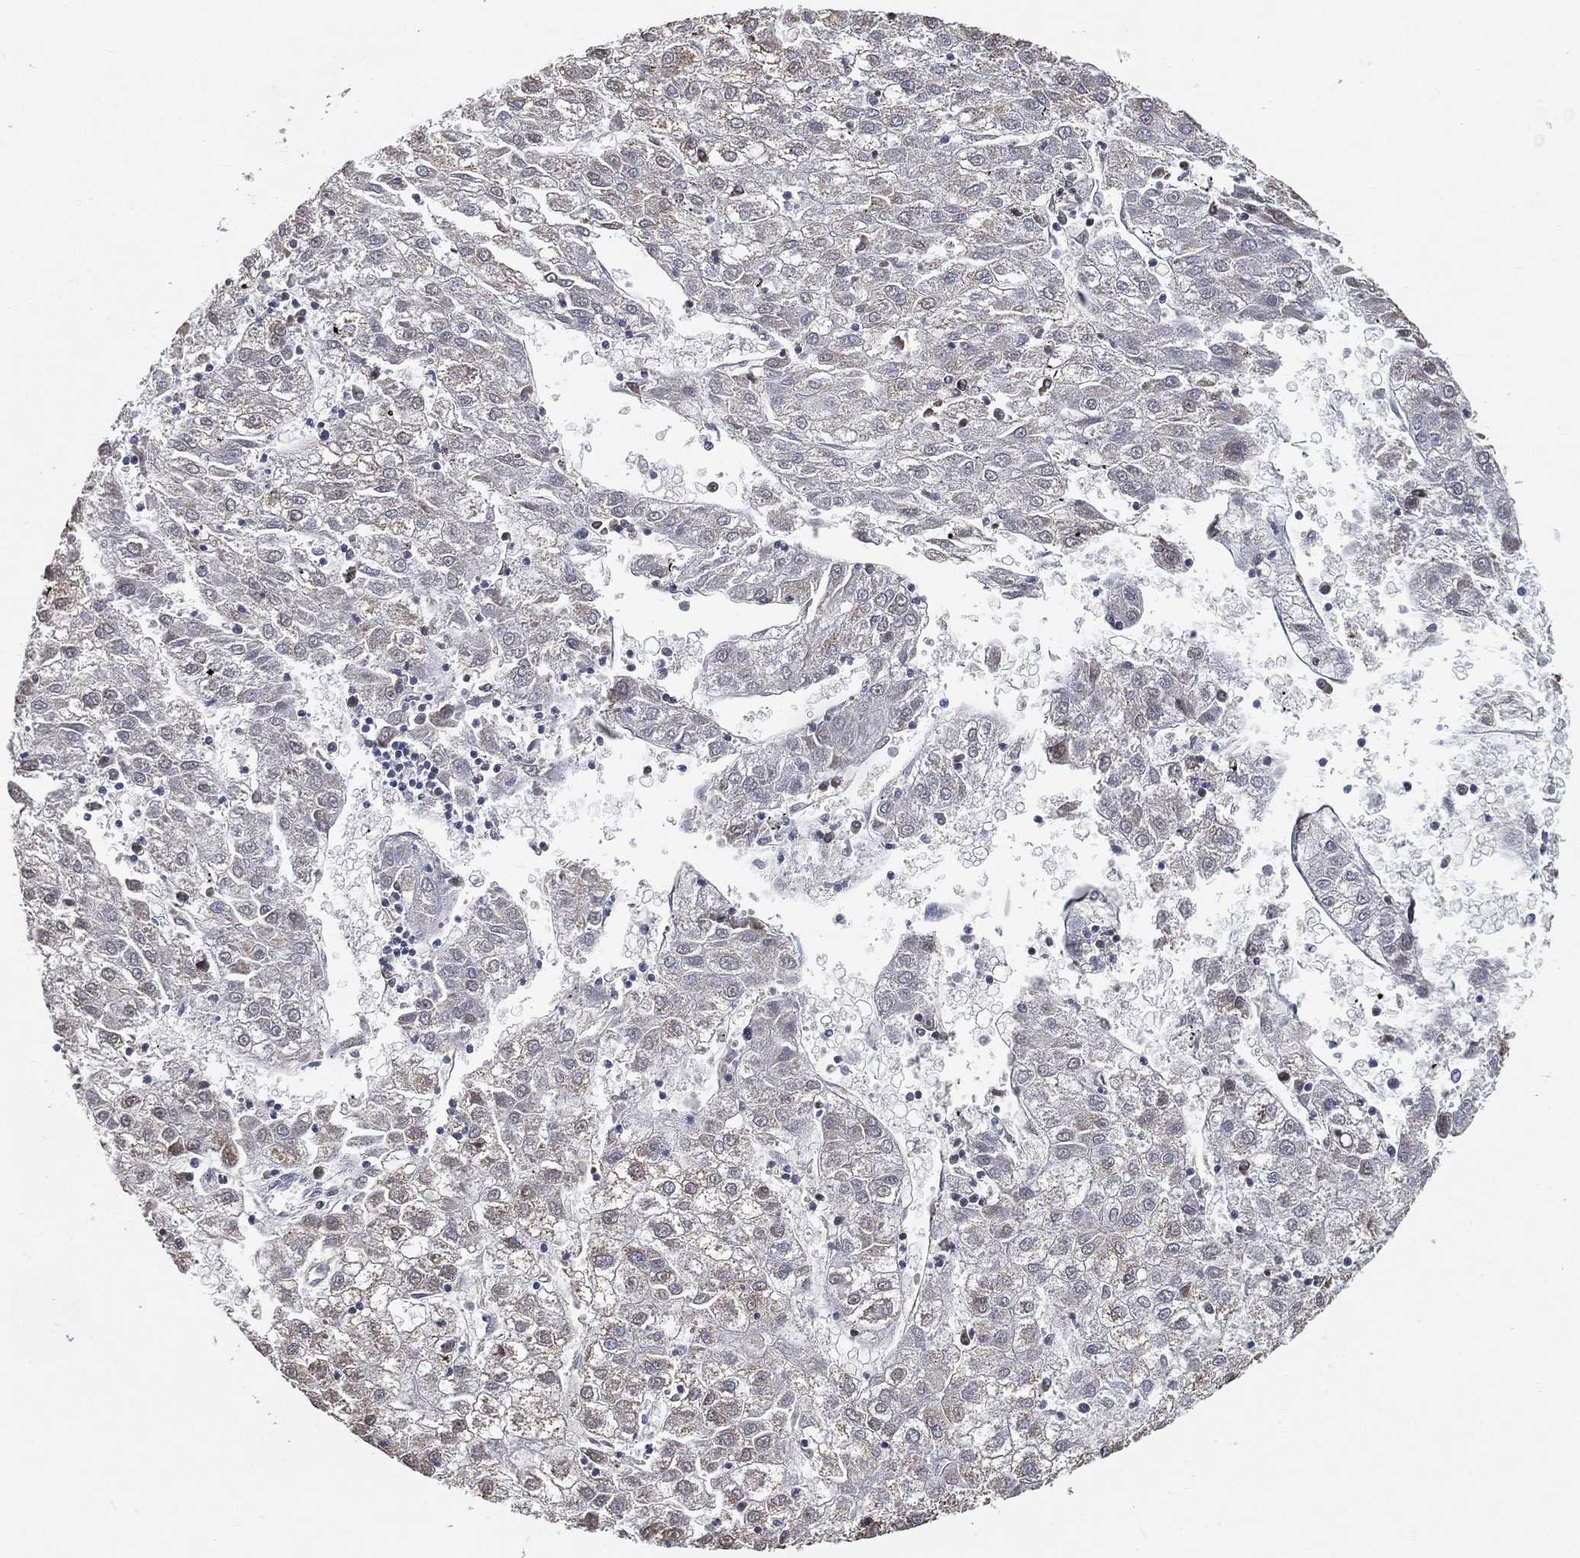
{"staining": {"intensity": "negative", "quantity": "none", "location": "none"}, "tissue": "liver cancer", "cell_type": "Tumor cells", "image_type": "cancer", "snomed": [{"axis": "morphology", "description": "Carcinoma, Hepatocellular, NOS"}, {"axis": "topography", "description": "Liver"}], "caption": "High power microscopy image of an IHC histopathology image of liver cancer, revealing no significant expression in tumor cells.", "gene": "YLPM1", "patient": {"sex": "male", "age": 72}}